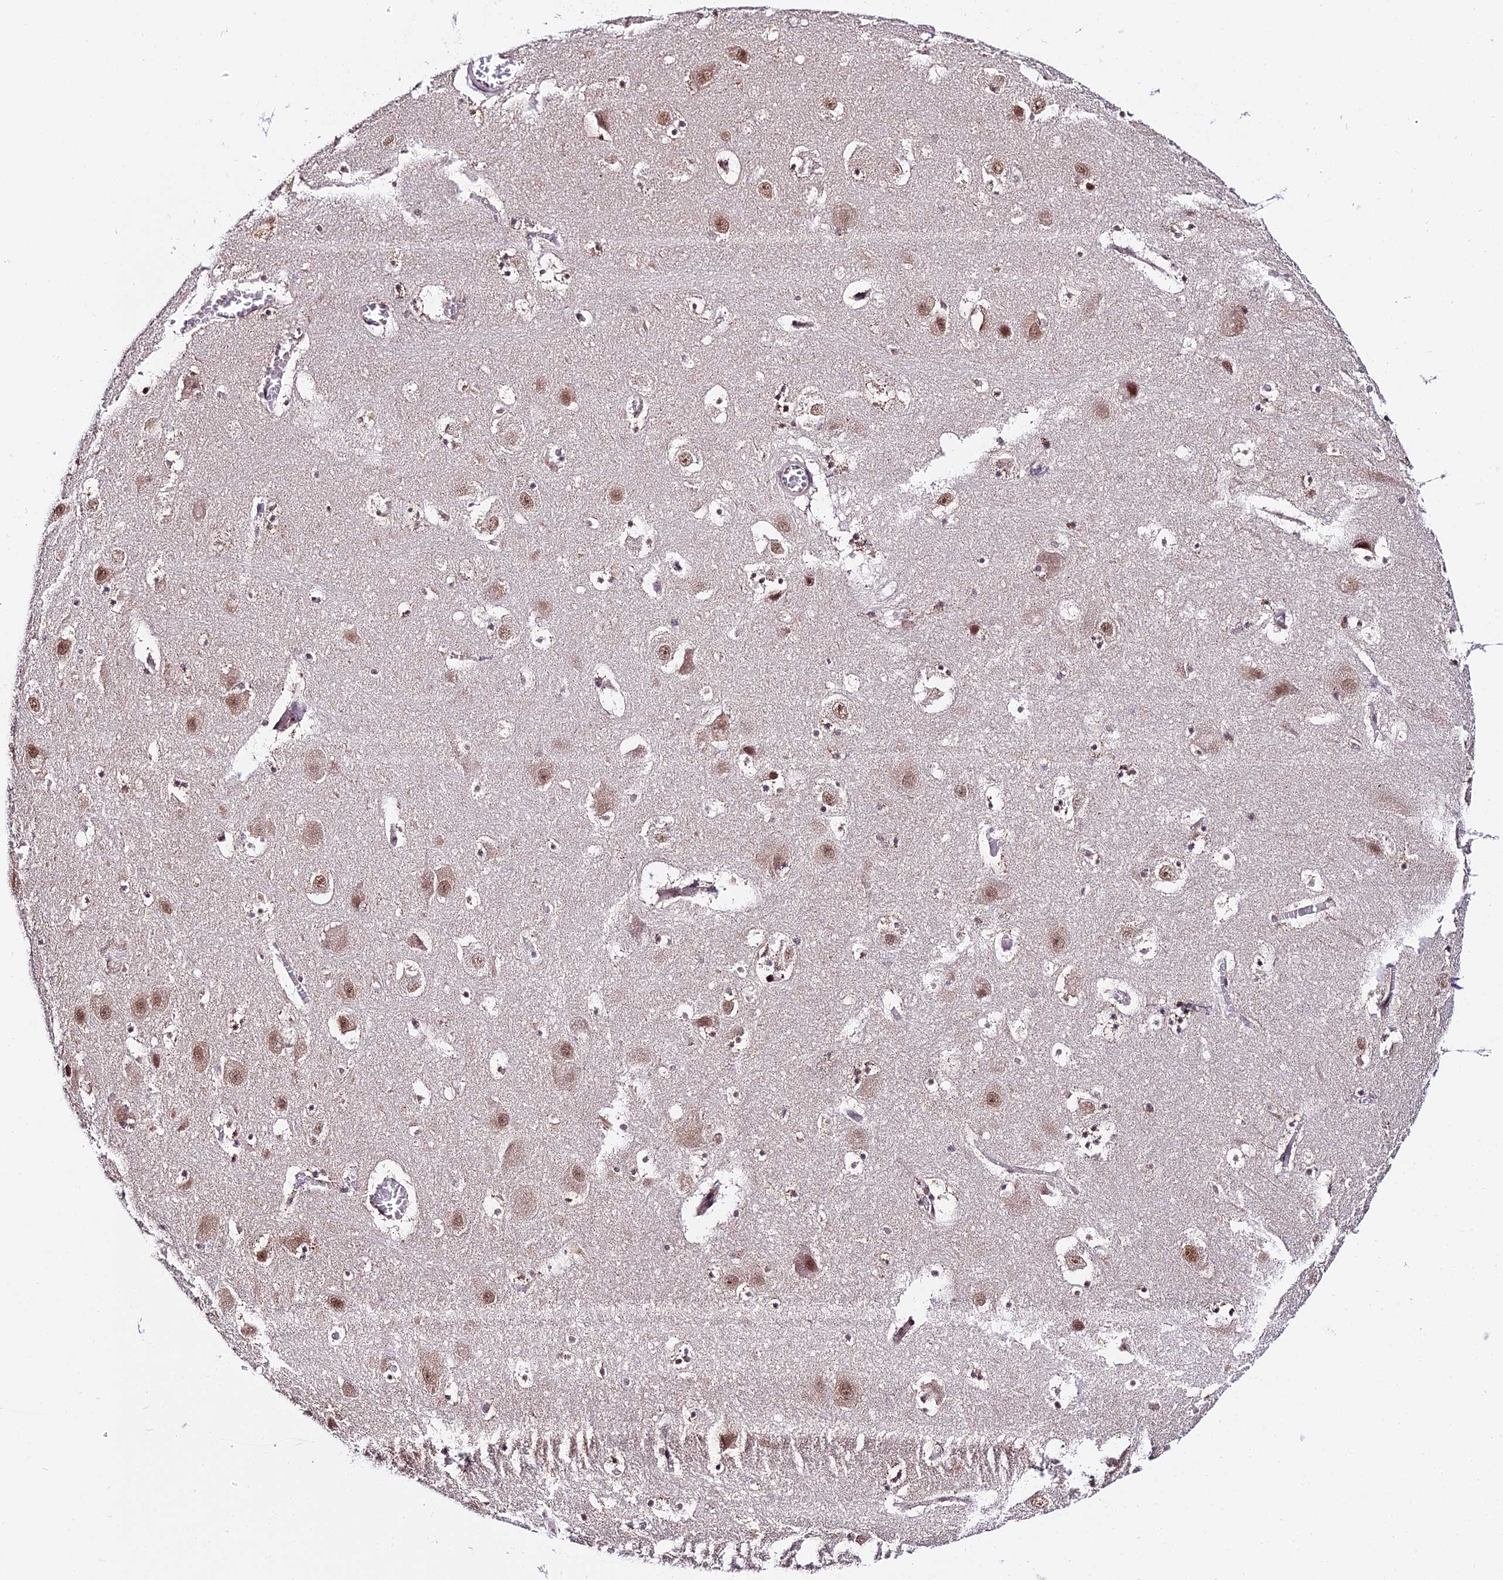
{"staining": {"intensity": "negative", "quantity": "none", "location": "none"}, "tissue": "hippocampus", "cell_type": "Glial cells", "image_type": "normal", "snomed": [{"axis": "morphology", "description": "Normal tissue, NOS"}, {"axis": "topography", "description": "Hippocampus"}], "caption": "A photomicrograph of hippocampus stained for a protein exhibits no brown staining in glial cells.", "gene": "POLR2I", "patient": {"sex": "male", "age": 45}}